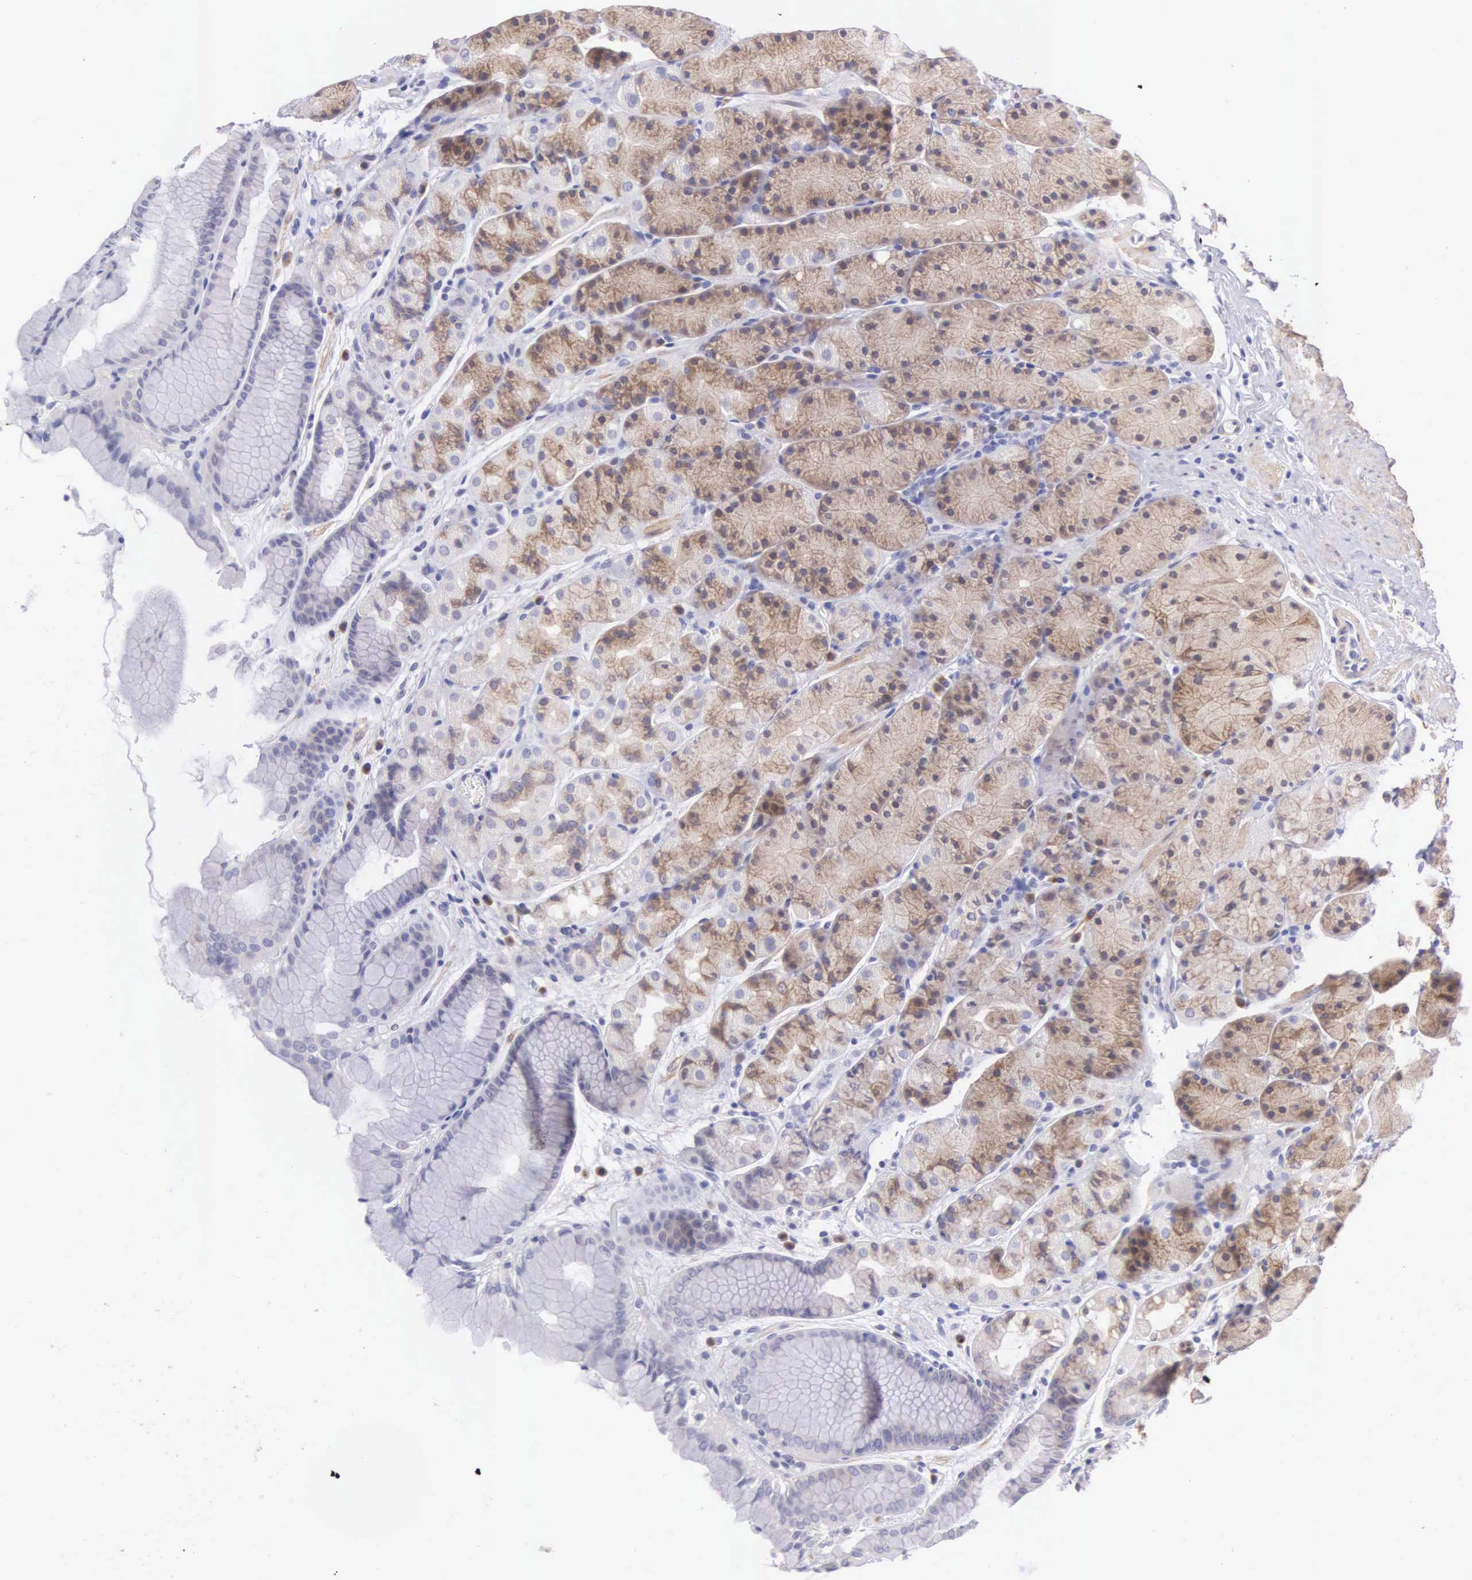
{"staining": {"intensity": "moderate", "quantity": ">75%", "location": "cytoplasmic/membranous"}, "tissue": "stomach", "cell_type": "Glandular cells", "image_type": "normal", "snomed": [{"axis": "morphology", "description": "Normal tissue, NOS"}, {"axis": "topography", "description": "Stomach, upper"}], "caption": "Approximately >75% of glandular cells in unremarkable stomach exhibit moderate cytoplasmic/membranous protein positivity as visualized by brown immunohistochemical staining.", "gene": "ARFGAP3", "patient": {"sex": "male", "age": 72}}